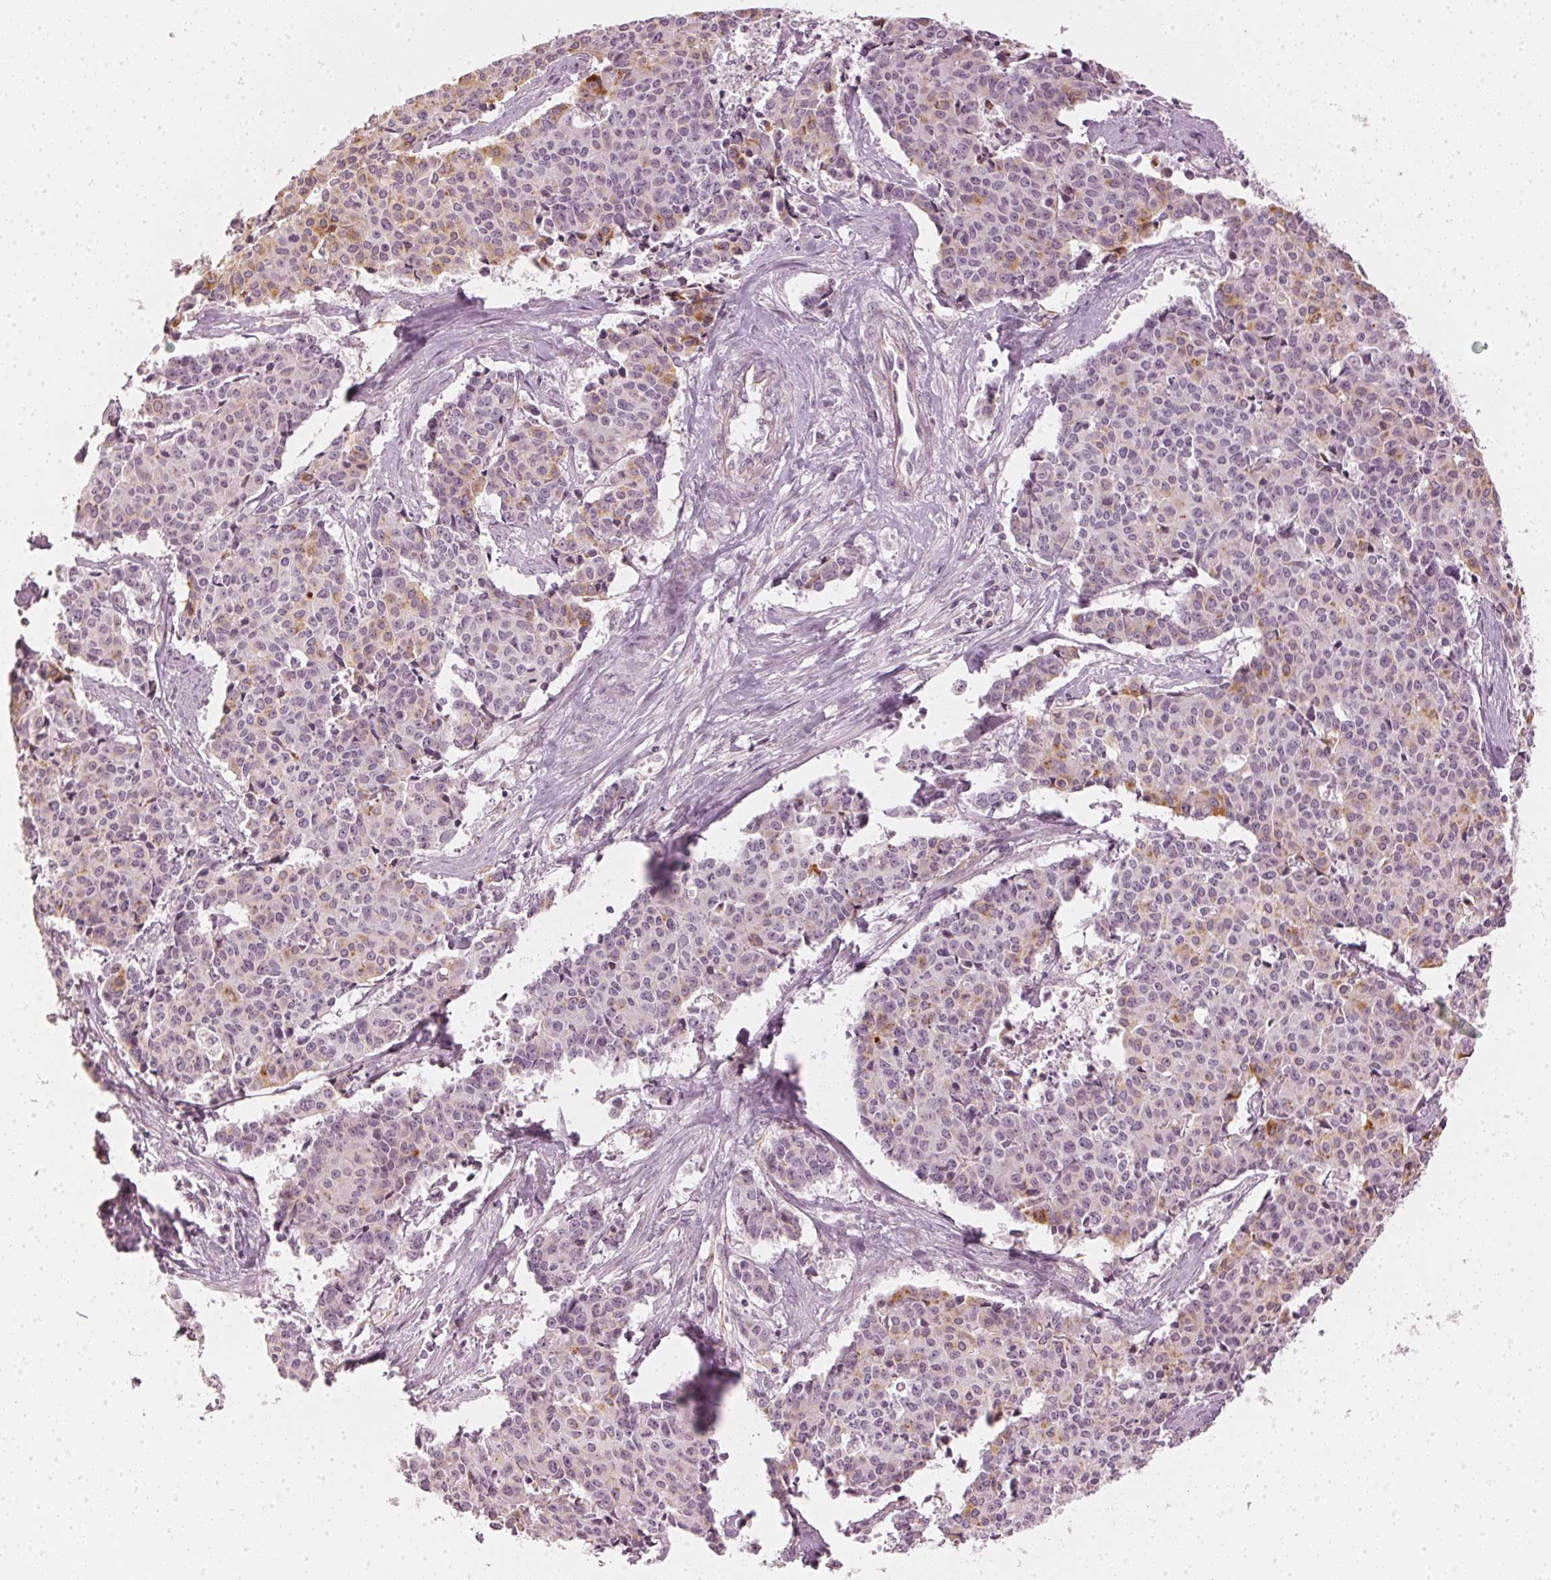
{"staining": {"intensity": "weak", "quantity": "<25%", "location": "cytoplasmic/membranous"}, "tissue": "cervical cancer", "cell_type": "Tumor cells", "image_type": "cancer", "snomed": [{"axis": "morphology", "description": "Squamous cell carcinoma, NOS"}, {"axis": "topography", "description": "Cervix"}], "caption": "Tumor cells show no significant positivity in cervical cancer.", "gene": "APLP1", "patient": {"sex": "female", "age": 28}}